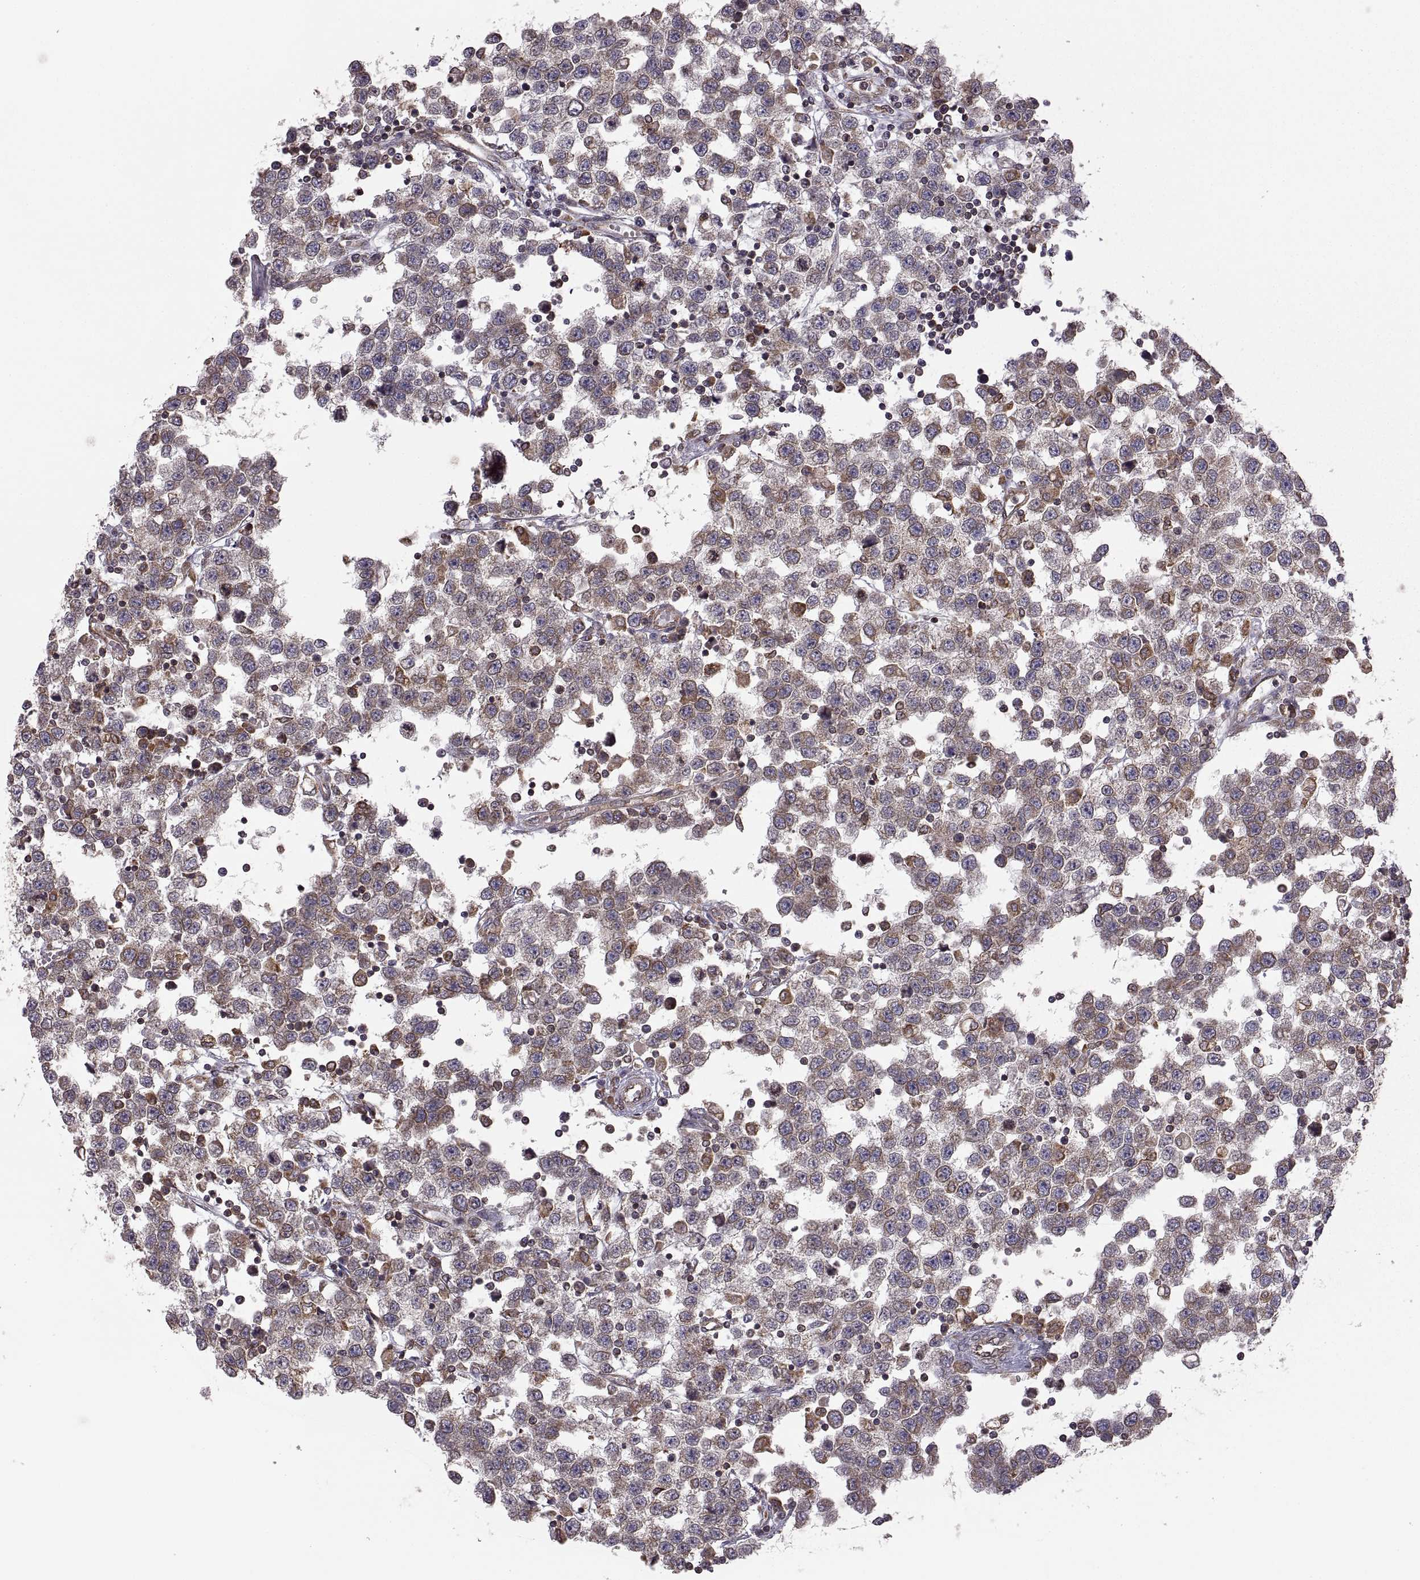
{"staining": {"intensity": "moderate", "quantity": "<25%", "location": "cytoplasmic/membranous"}, "tissue": "testis cancer", "cell_type": "Tumor cells", "image_type": "cancer", "snomed": [{"axis": "morphology", "description": "Seminoma, NOS"}, {"axis": "topography", "description": "Testis"}], "caption": "IHC photomicrograph of neoplastic tissue: human testis cancer (seminoma) stained using immunohistochemistry exhibits low levels of moderate protein expression localized specifically in the cytoplasmic/membranous of tumor cells, appearing as a cytoplasmic/membranous brown color.", "gene": "PDIA3", "patient": {"sex": "male", "age": 34}}